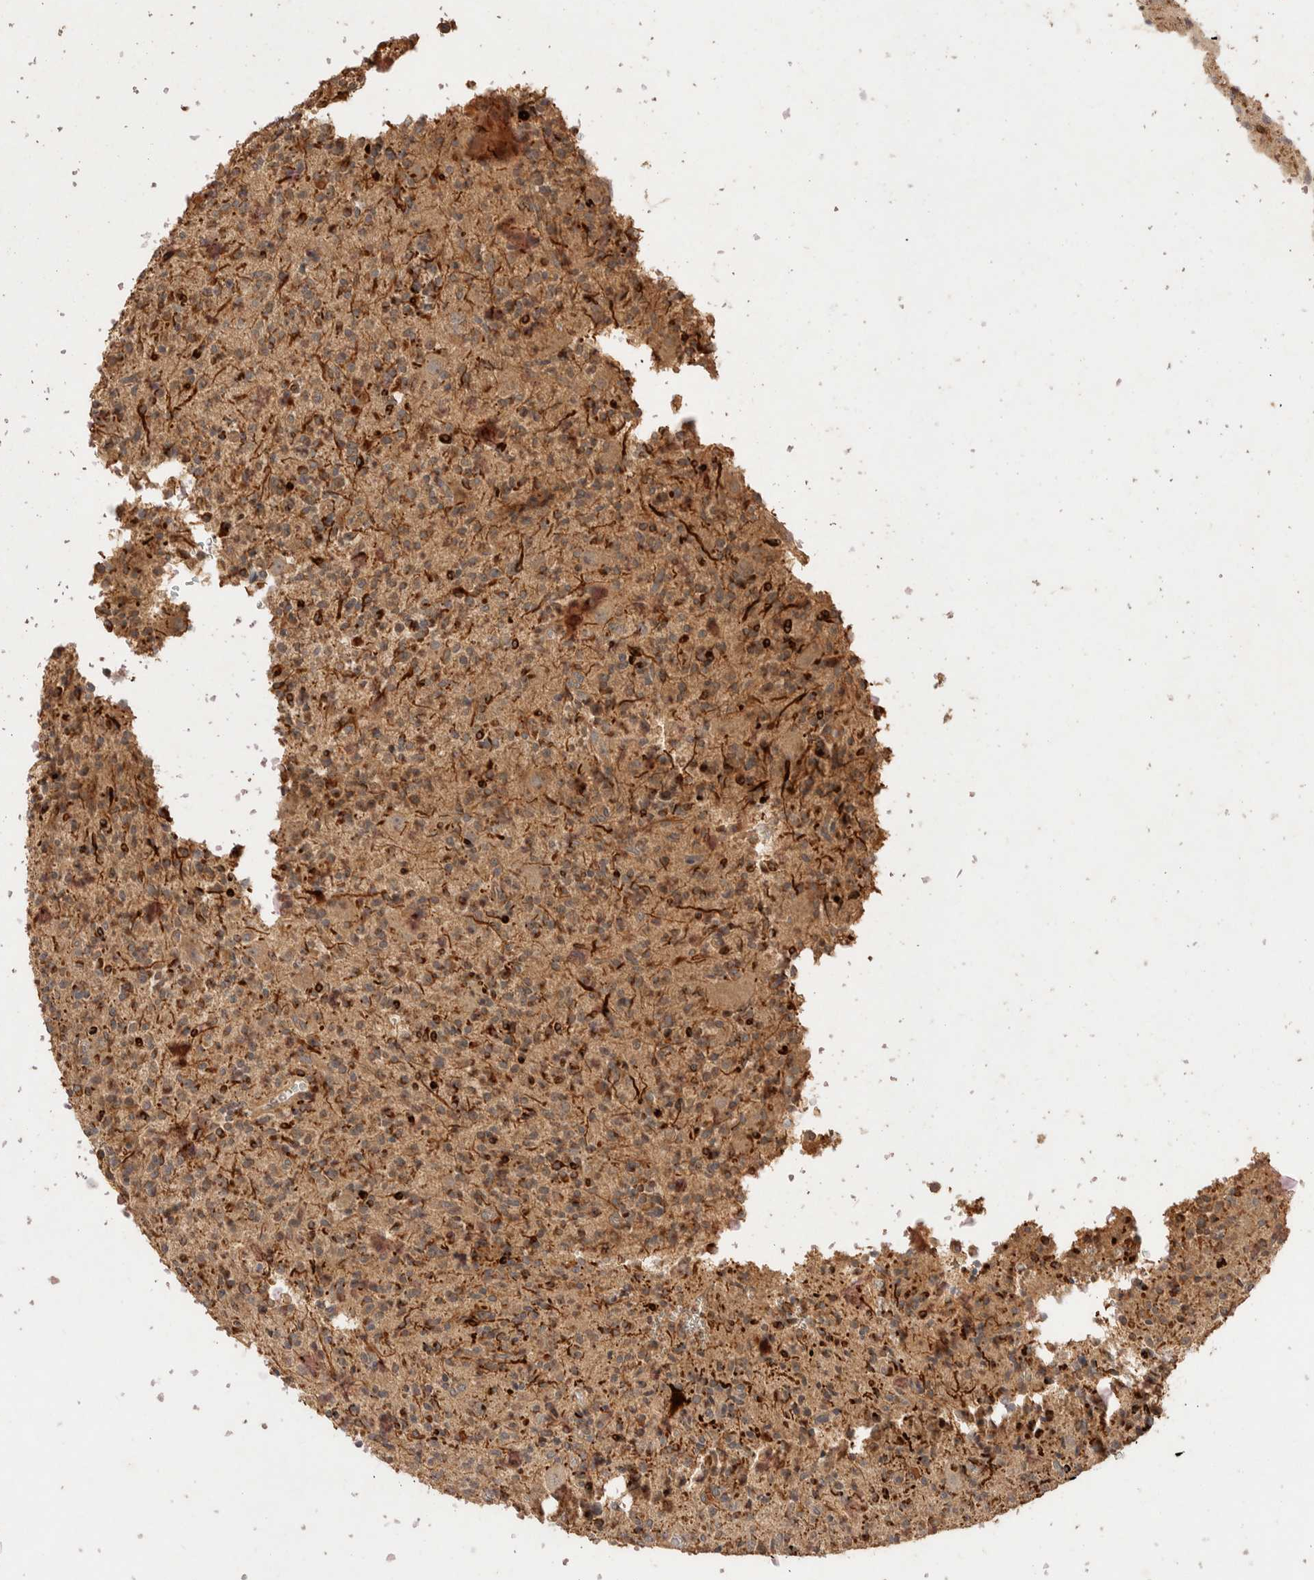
{"staining": {"intensity": "moderate", "quantity": ">75%", "location": "cytoplasmic/membranous"}, "tissue": "glioma", "cell_type": "Tumor cells", "image_type": "cancer", "snomed": [{"axis": "morphology", "description": "Glioma, malignant, High grade"}, {"axis": "topography", "description": "Brain"}], "caption": "This micrograph demonstrates immunohistochemistry (IHC) staining of high-grade glioma (malignant), with medium moderate cytoplasmic/membranous expression in approximately >75% of tumor cells.", "gene": "NSMAF", "patient": {"sex": "male", "age": 34}}